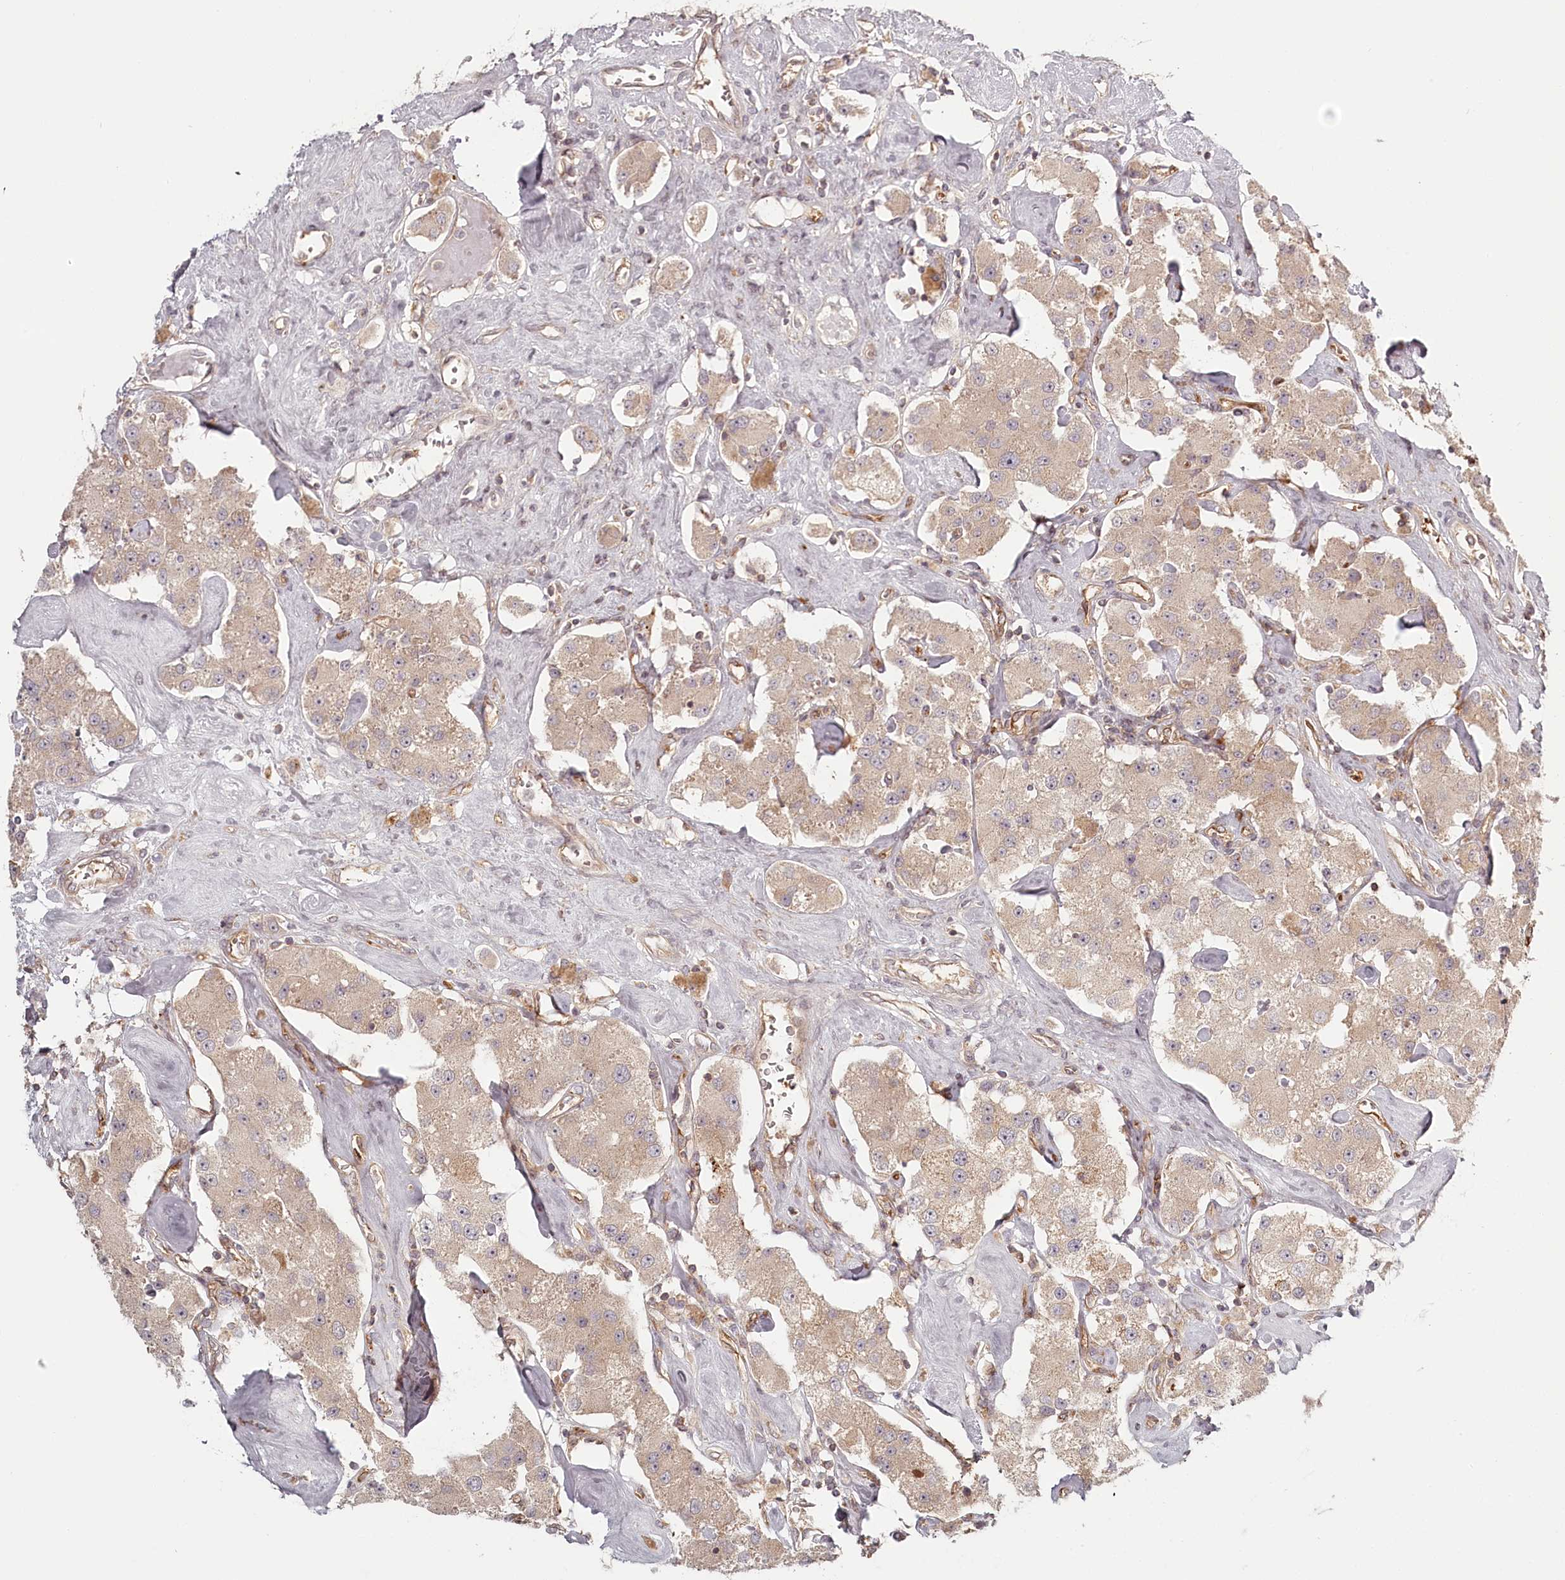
{"staining": {"intensity": "weak", "quantity": "25%-75%", "location": "cytoplasmic/membranous"}, "tissue": "carcinoid", "cell_type": "Tumor cells", "image_type": "cancer", "snomed": [{"axis": "morphology", "description": "Carcinoid, malignant, NOS"}, {"axis": "topography", "description": "Pancreas"}], "caption": "Tumor cells demonstrate low levels of weak cytoplasmic/membranous staining in about 25%-75% of cells in carcinoid.", "gene": "TMIE", "patient": {"sex": "male", "age": 41}}